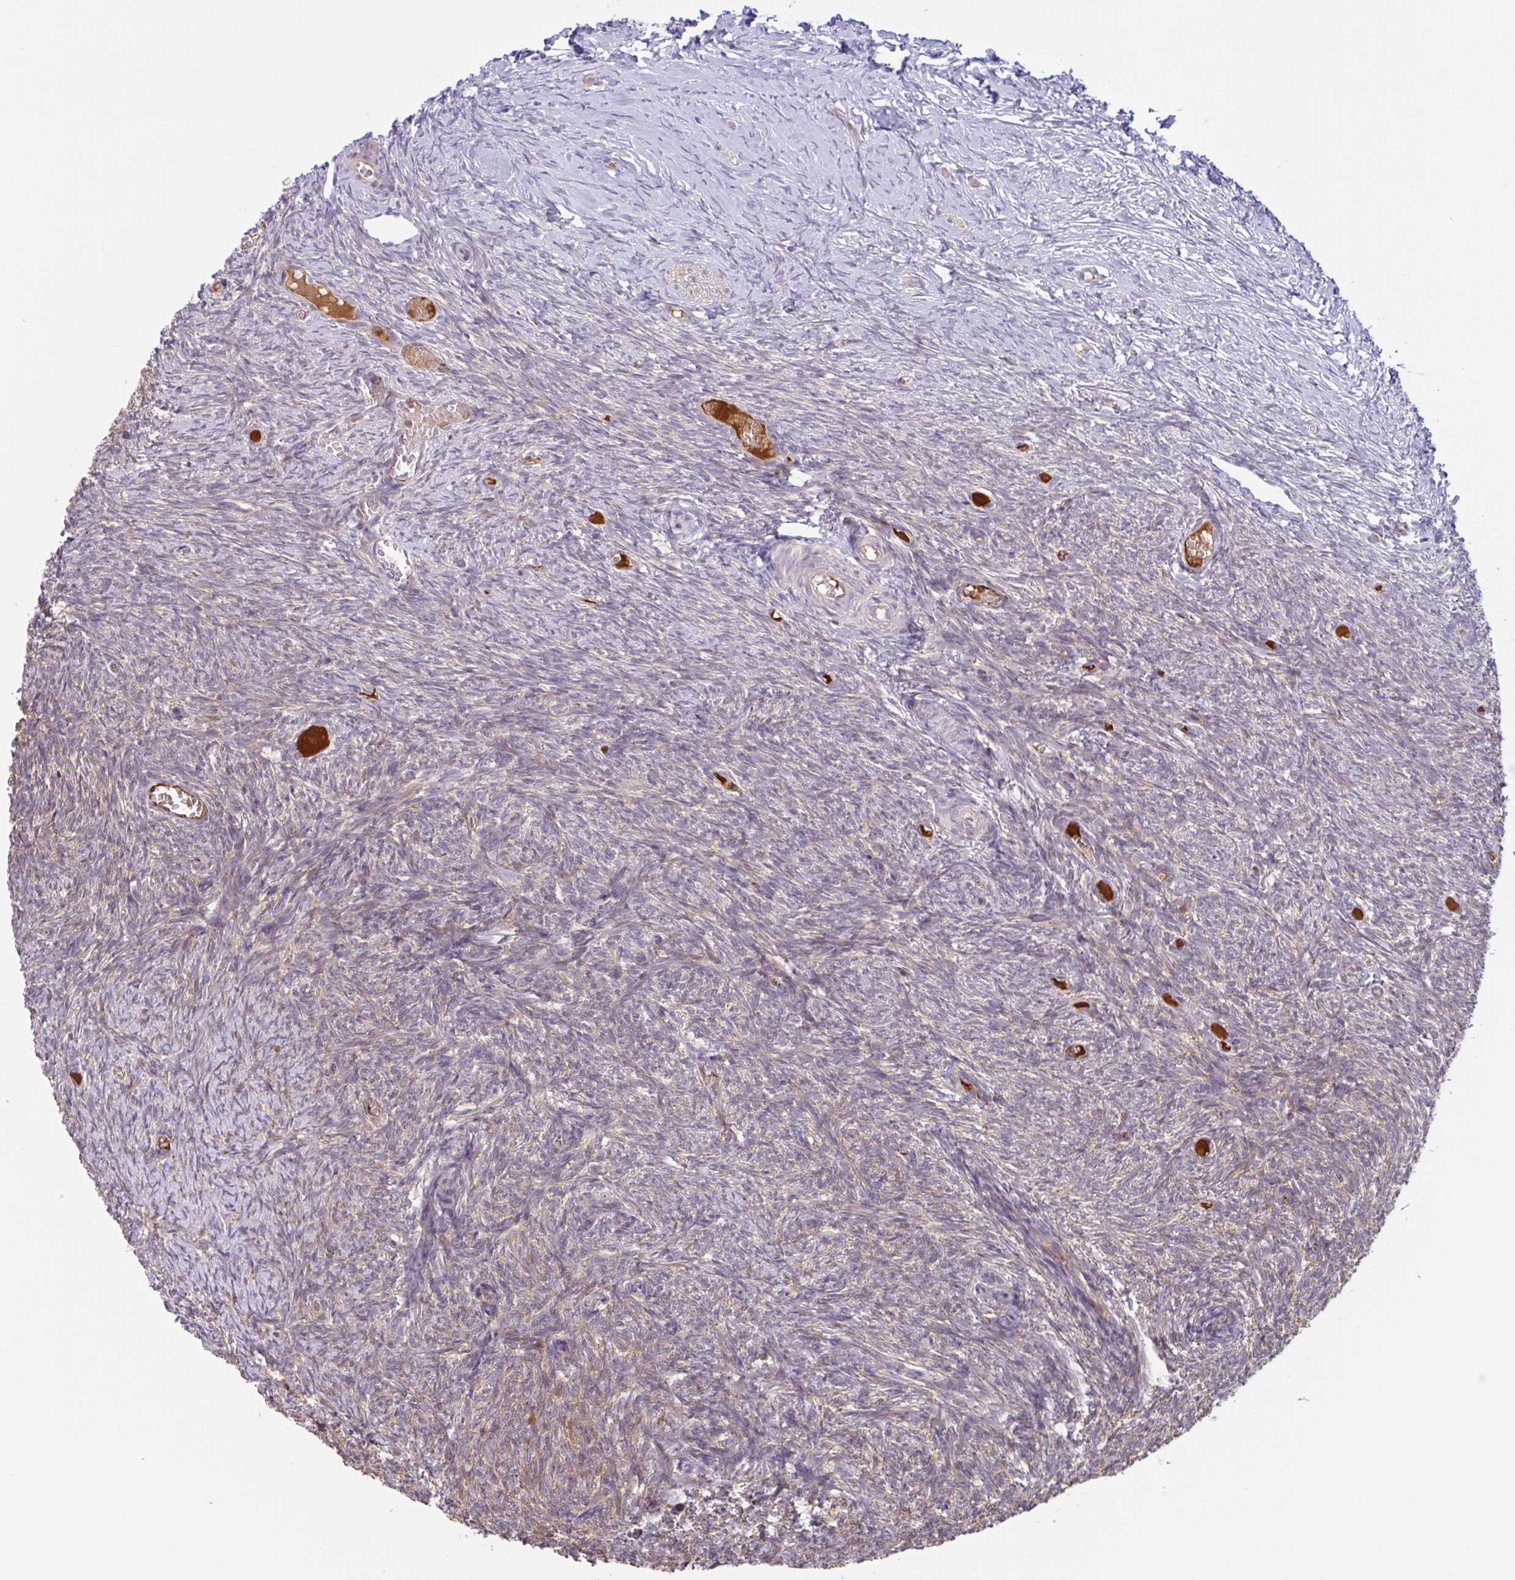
{"staining": {"intensity": "negative", "quantity": "none", "location": "none"}, "tissue": "ovary", "cell_type": "Ovarian stroma cells", "image_type": "normal", "snomed": [{"axis": "morphology", "description": "Normal tissue, NOS"}, {"axis": "topography", "description": "Ovary"}], "caption": "Protein analysis of benign ovary displays no significant expression in ovarian stroma cells.", "gene": "OTOP2", "patient": {"sex": "female", "age": 39}}